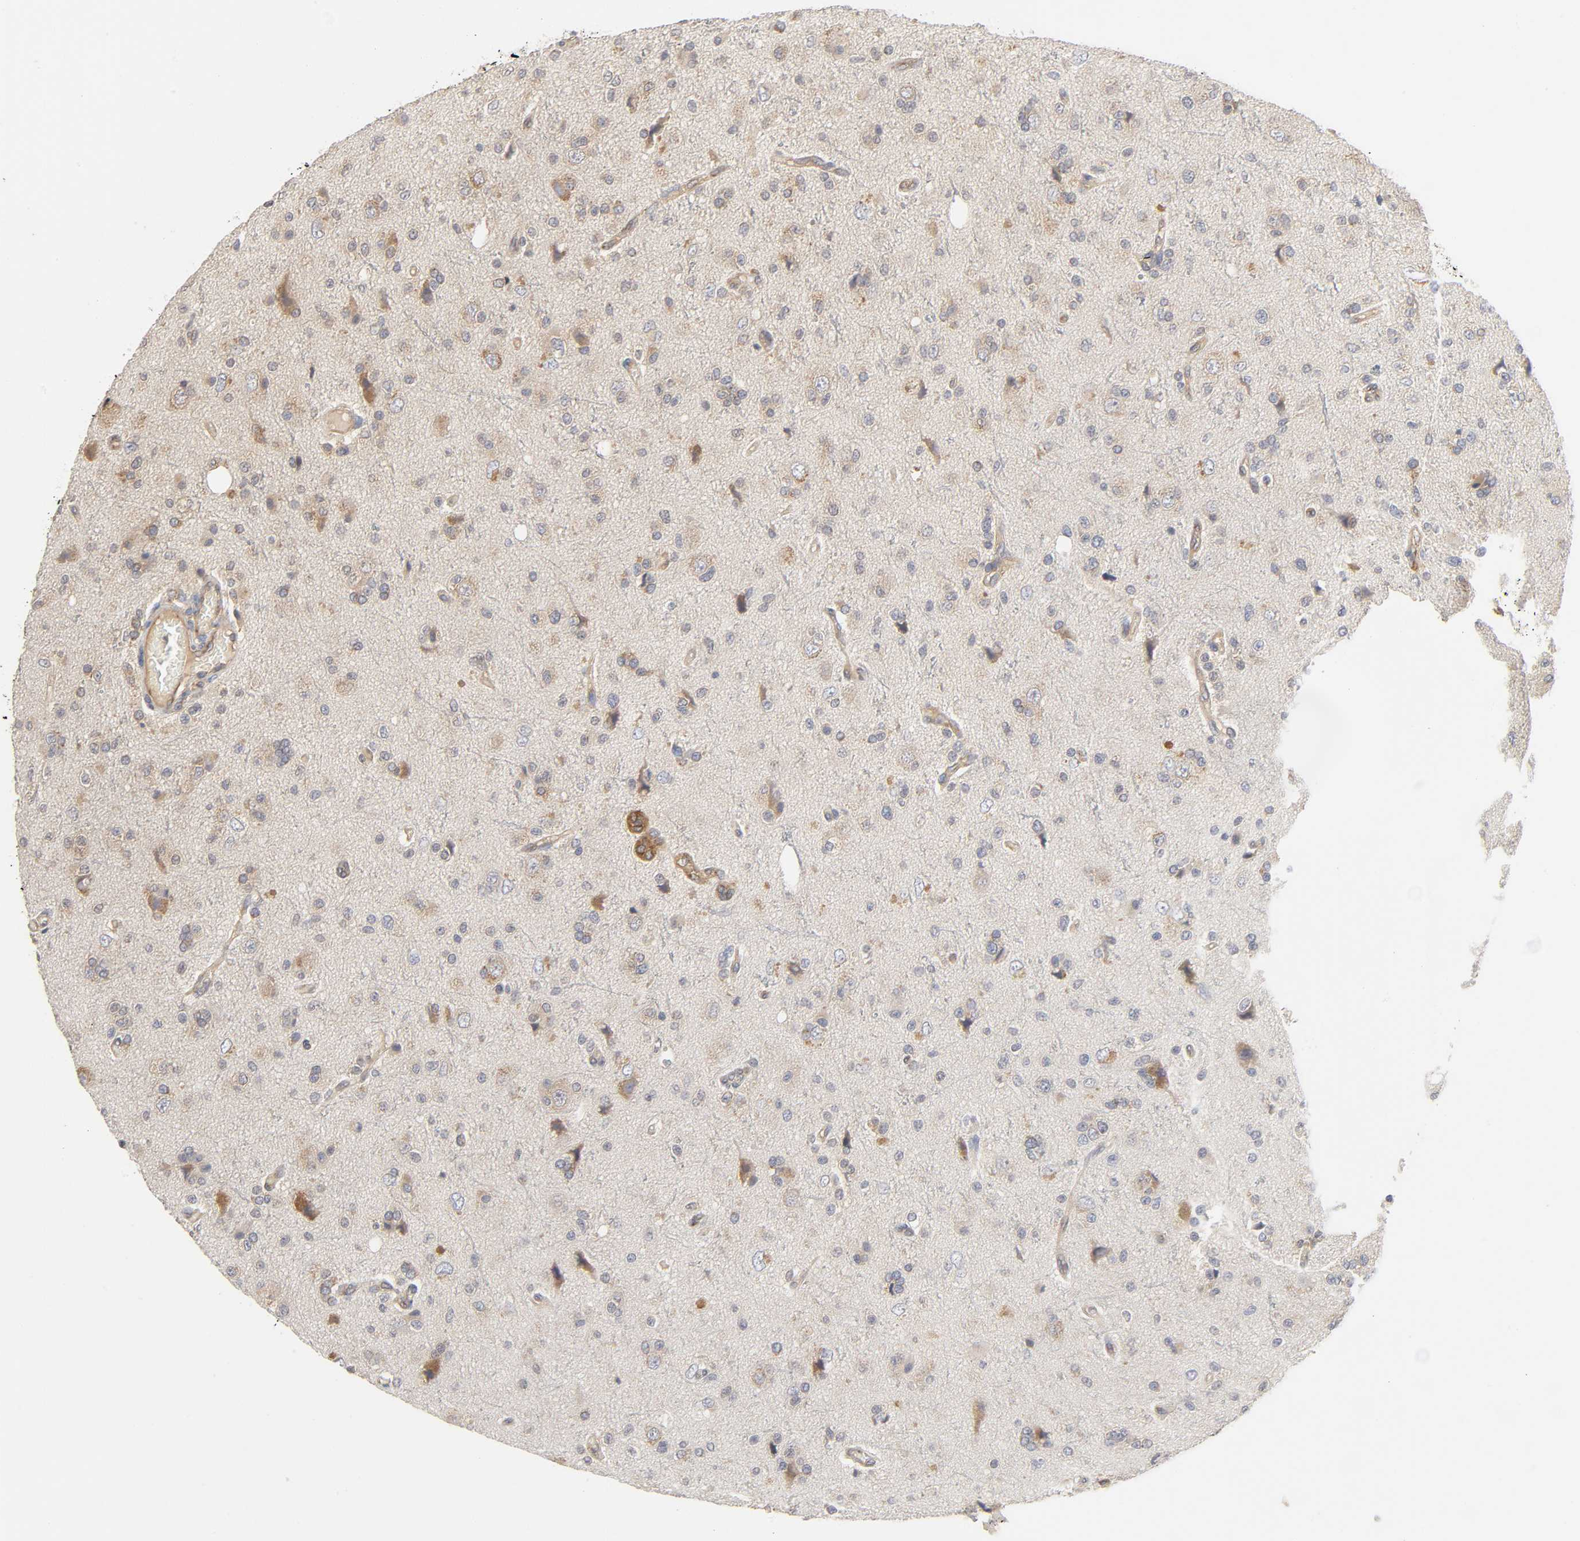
{"staining": {"intensity": "moderate", "quantity": "25%-75%", "location": "cytoplasmic/membranous"}, "tissue": "glioma", "cell_type": "Tumor cells", "image_type": "cancer", "snomed": [{"axis": "morphology", "description": "Glioma, malignant, High grade"}, {"axis": "topography", "description": "Brain"}], "caption": "There is medium levels of moderate cytoplasmic/membranous positivity in tumor cells of glioma, as demonstrated by immunohistochemical staining (brown color).", "gene": "SCHIP1", "patient": {"sex": "male", "age": 47}}